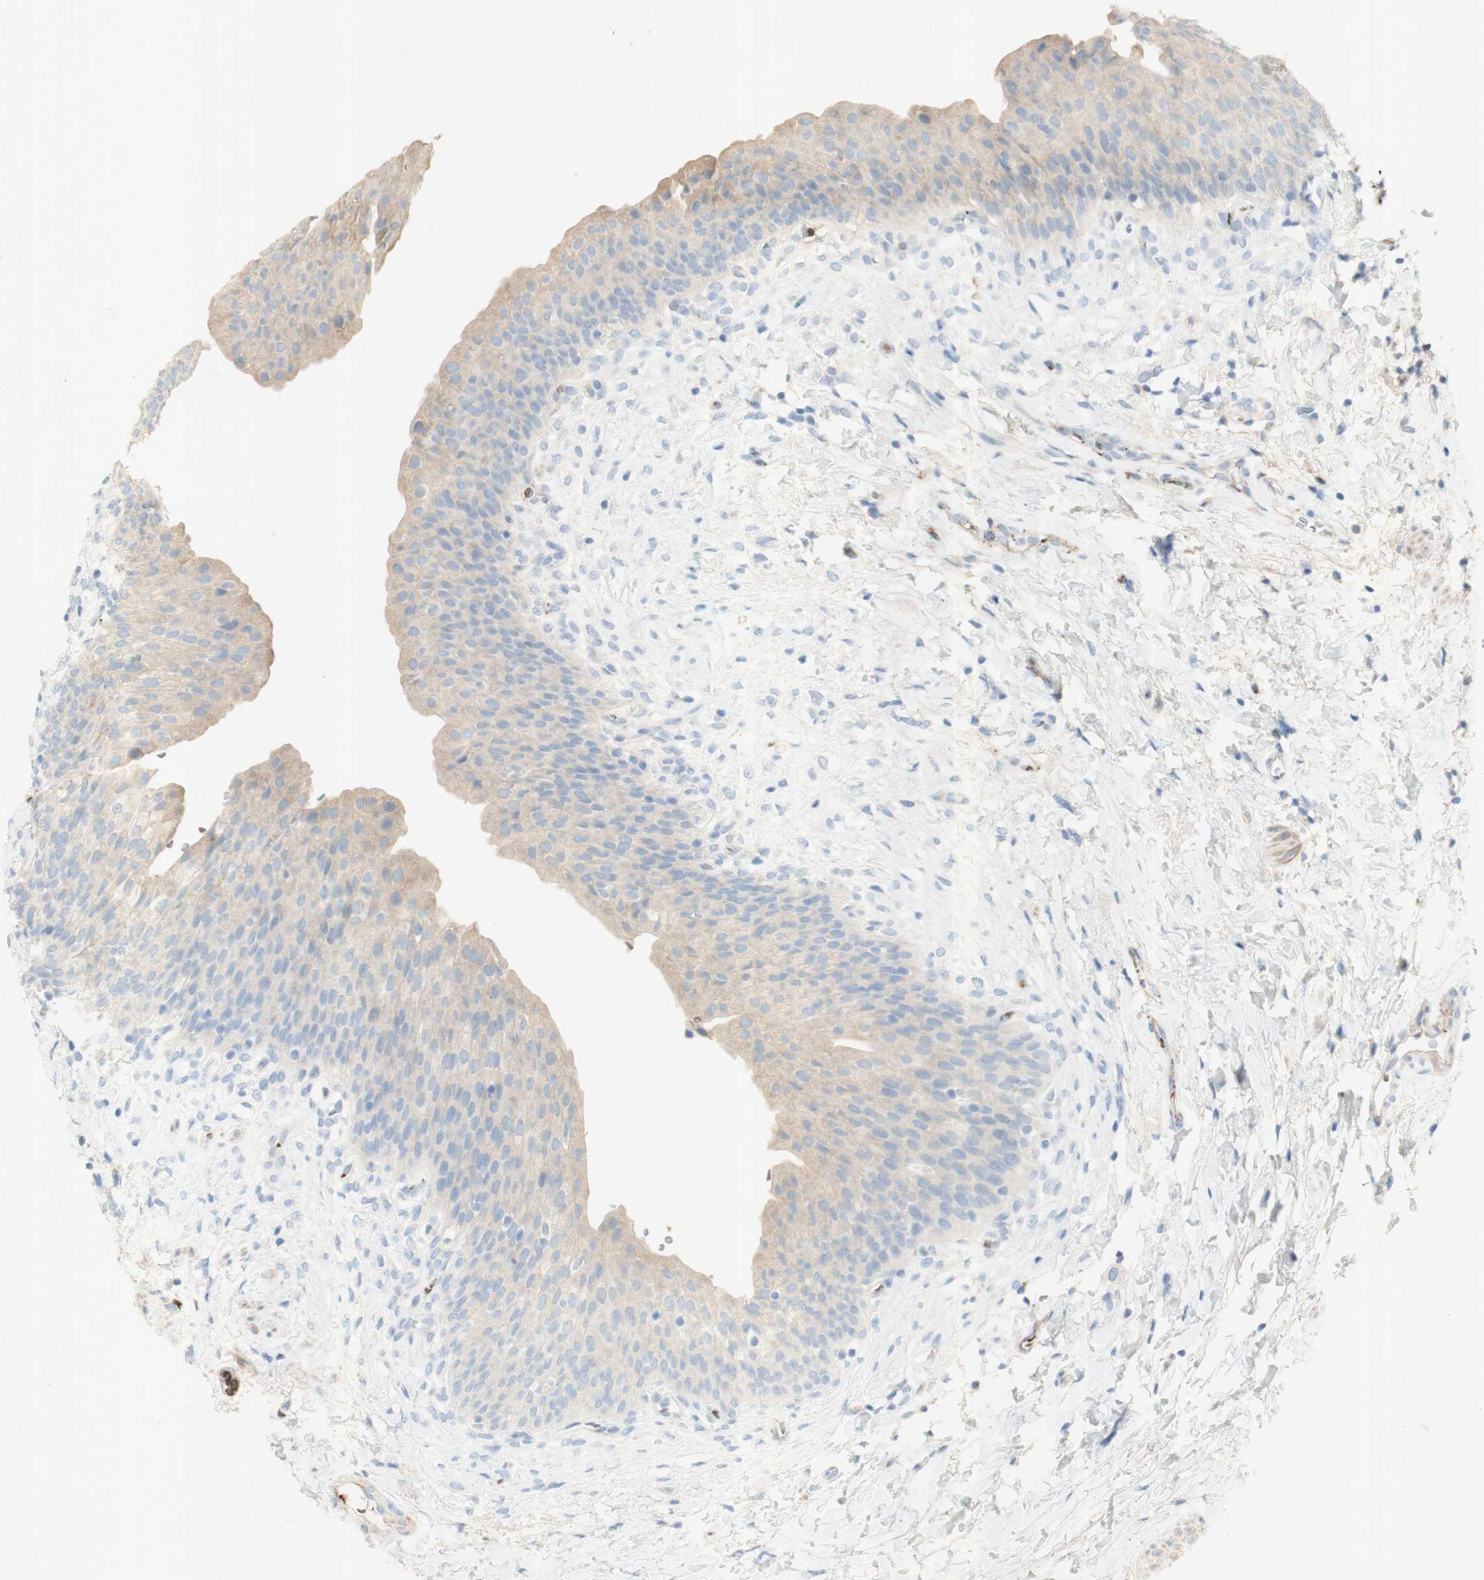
{"staining": {"intensity": "weak", "quantity": "<25%", "location": "cytoplasmic/membranous"}, "tissue": "urinary bladder", "cell_type": "Urothelial cells", "image_type": "normal", "snomed": [{"axis": "morphology", "description": "Normal tissue, NOS"}, {"axis": "topography", "description": "Urinary bladder"}], "caption": "Immunohistochemistry photomicrograph of unremarkable human urinary bladder stained for a protein (brown), which shows no staining in urothelial cells.", "gene": "GAN", "patient": {"sex": "female", "age": 79}}